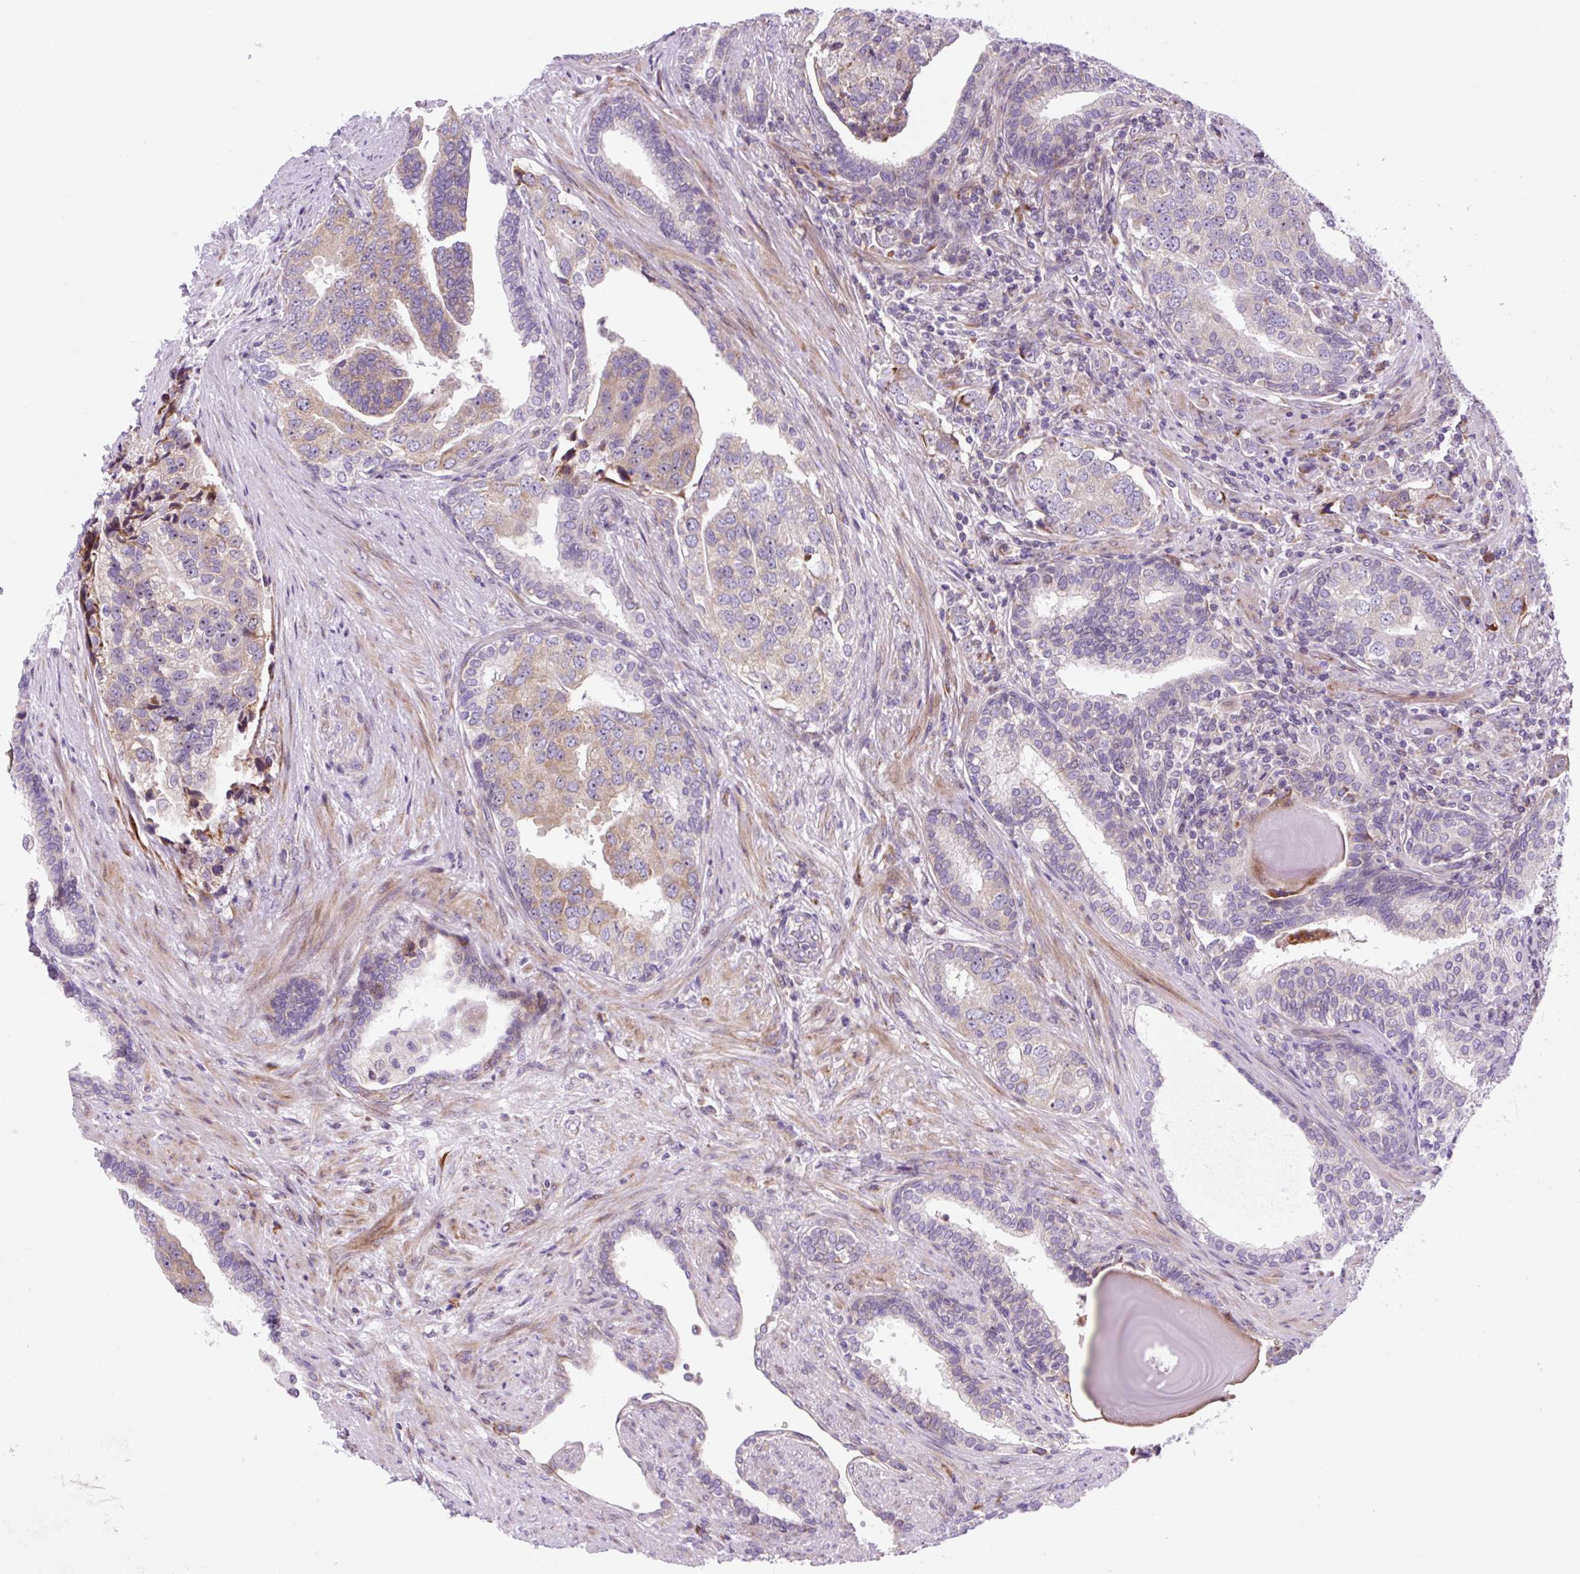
{"staining": {"intensity": "weak", "quantity": "<25%", "location": "cytoplasmic/membranous"}, "tissue": "prostate cancer", "cell_type": "Tumor cells", "image_type": "cancer", "snomed": [{"axis": "morphology", "description": "Adenocarcinoma, High grade"}, {"axis": "topography", "description": "Prostate"}], "caption": "This image is of prostate cancer (high-grade adenocarcinoma) stained with IHC to label a protein in brown with the nuclei are counter-stained blue. There is no staining in tumor cells.", "gene": "CISD3", "patient": {"sex": "male", "age": 68}}